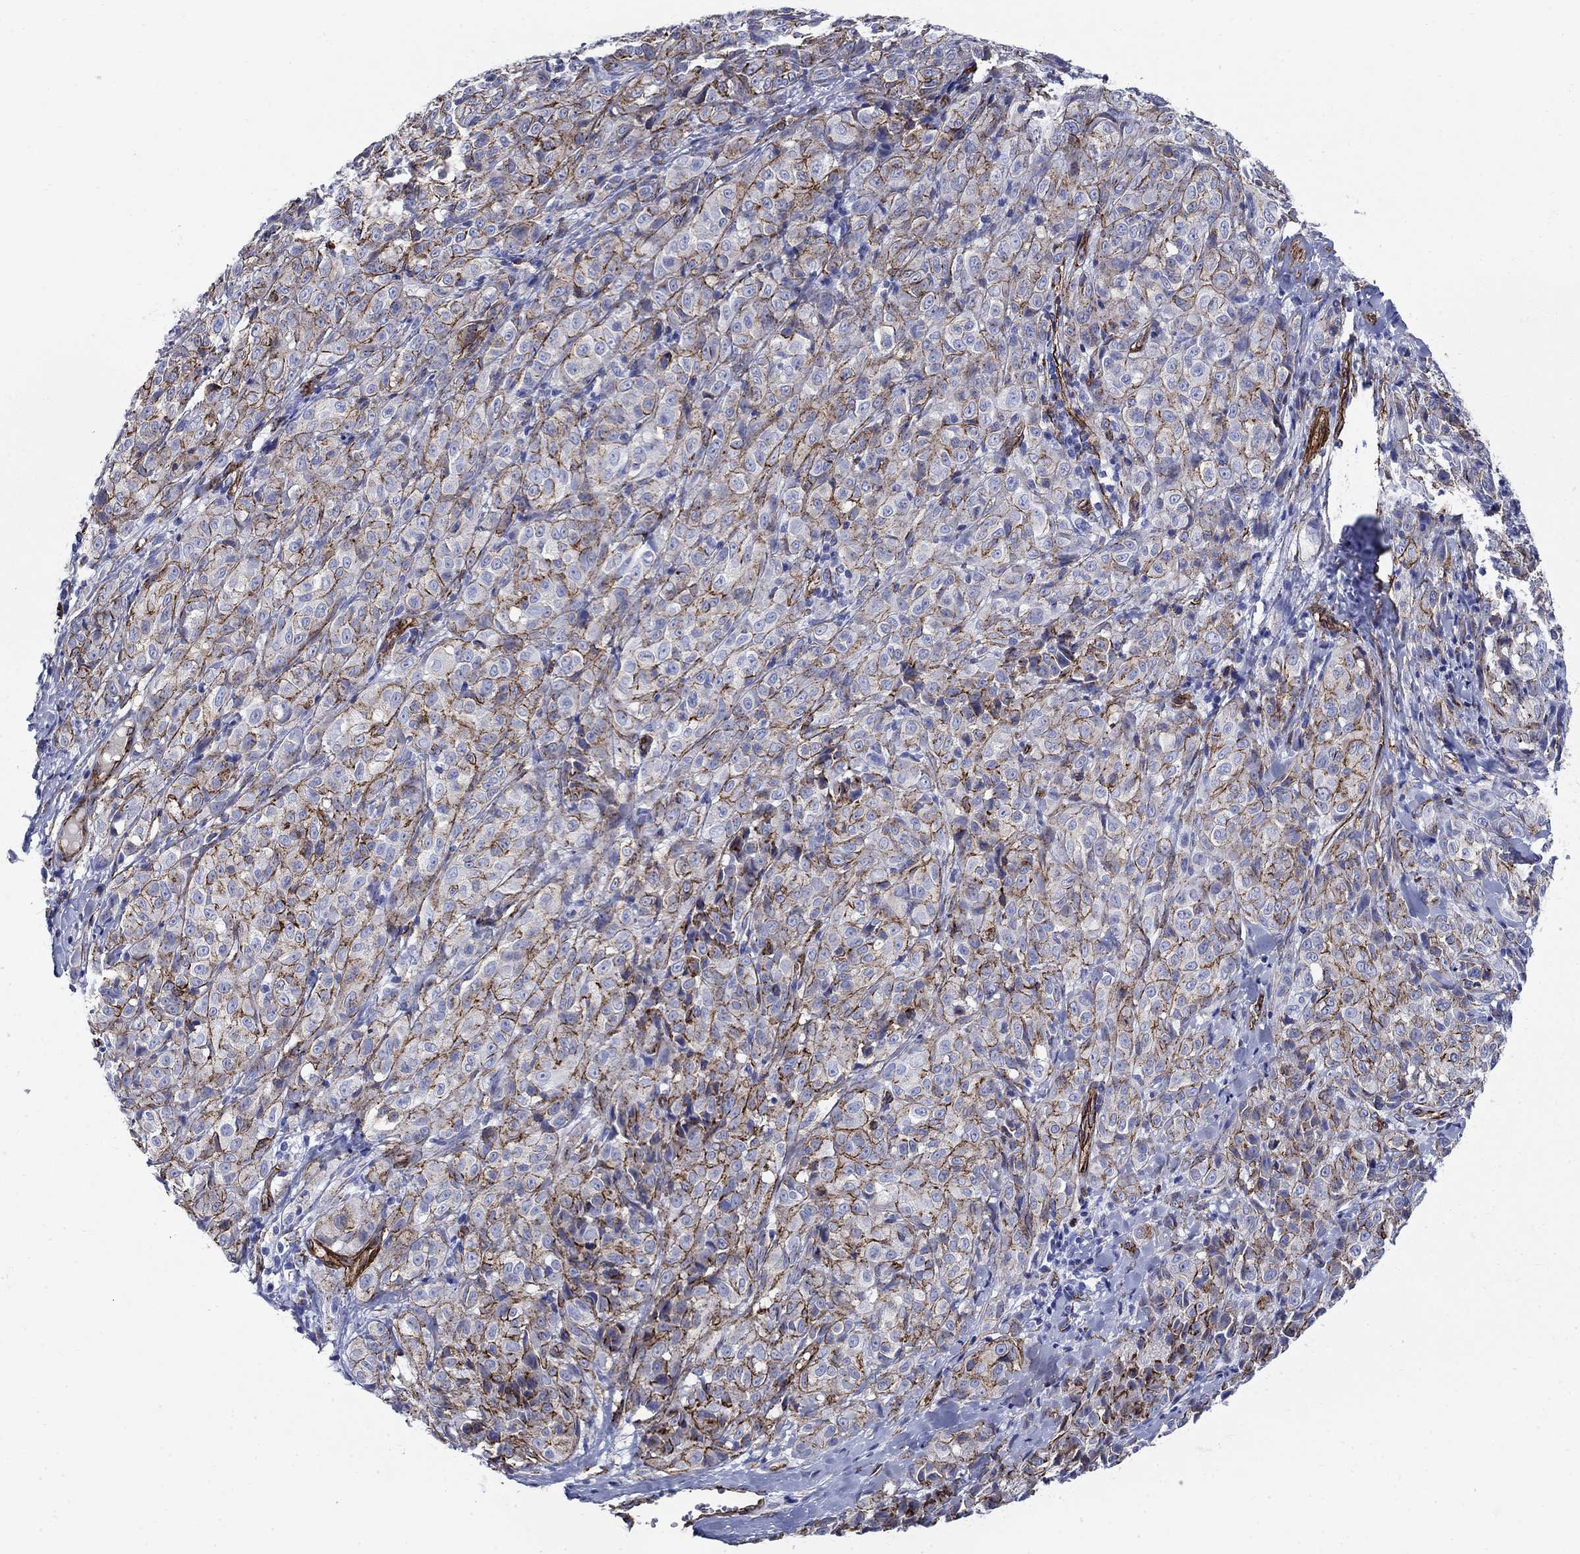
{"staining": {"intensity": "negative", "quantity": "none", "location": "none"}, "tissue": "melanoma", "cell_type": "Tumor cells", "image_type": "cancer", "snomed": [{"axis": "morphology", "description": "Malignant melanoma, NOS"}, {"axis": "topography", "description": "Skin"}], "caption": "DAB (3,3'-diaminobenzidine) immunohistochemical staining of human melanoma exhibits no significant expression in tumor cells. The staining is performed using DAB brown chromogen with nuclei counter-stained in using hematoxylin.", "gene": "VTN", "patient": {"sex": "male", "age": 89}}